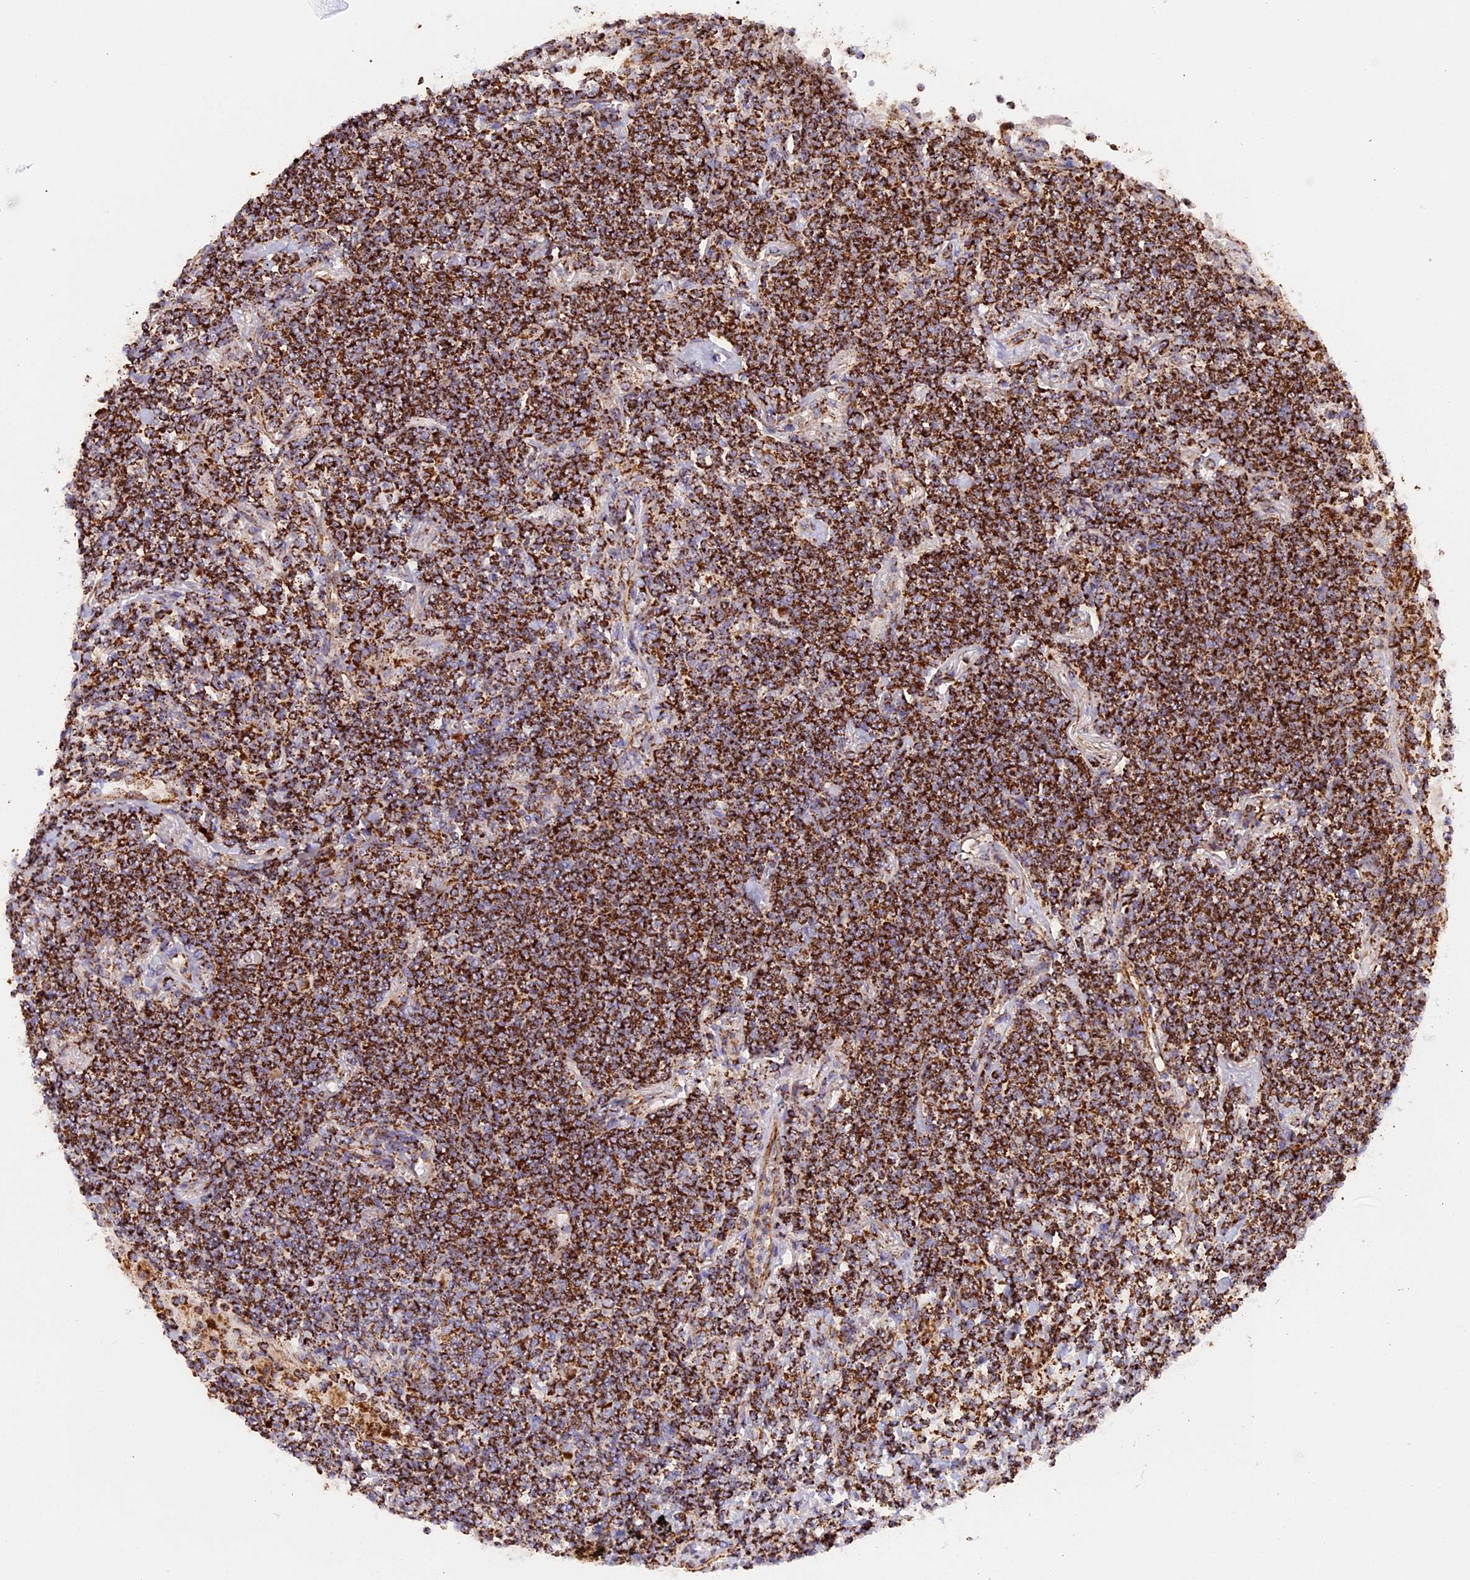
{"staining": {"intensity": "strong", "quantity": ">75%", "location": "cytoplasmic/membranous"}, "tissue": "lymphoma", "cell_type": "Tumor cells", "image_type": "cancer", "snomed": [{"axis": "morphology", "description": "Malignant lymphoma, non-Hodgkin's type, Low grade"}, {"axis": "topography", "description": "Lung"}], "caption": "Immunohistochemistry micrograph of human lymphoma stained for a protein (brown), which exhibits high levels of strong cytoplasmic/membranous staining in approximately >75% of tumor cells.", "gene": "UQCRB", "patient": {"sex": "female", "age": 71}}